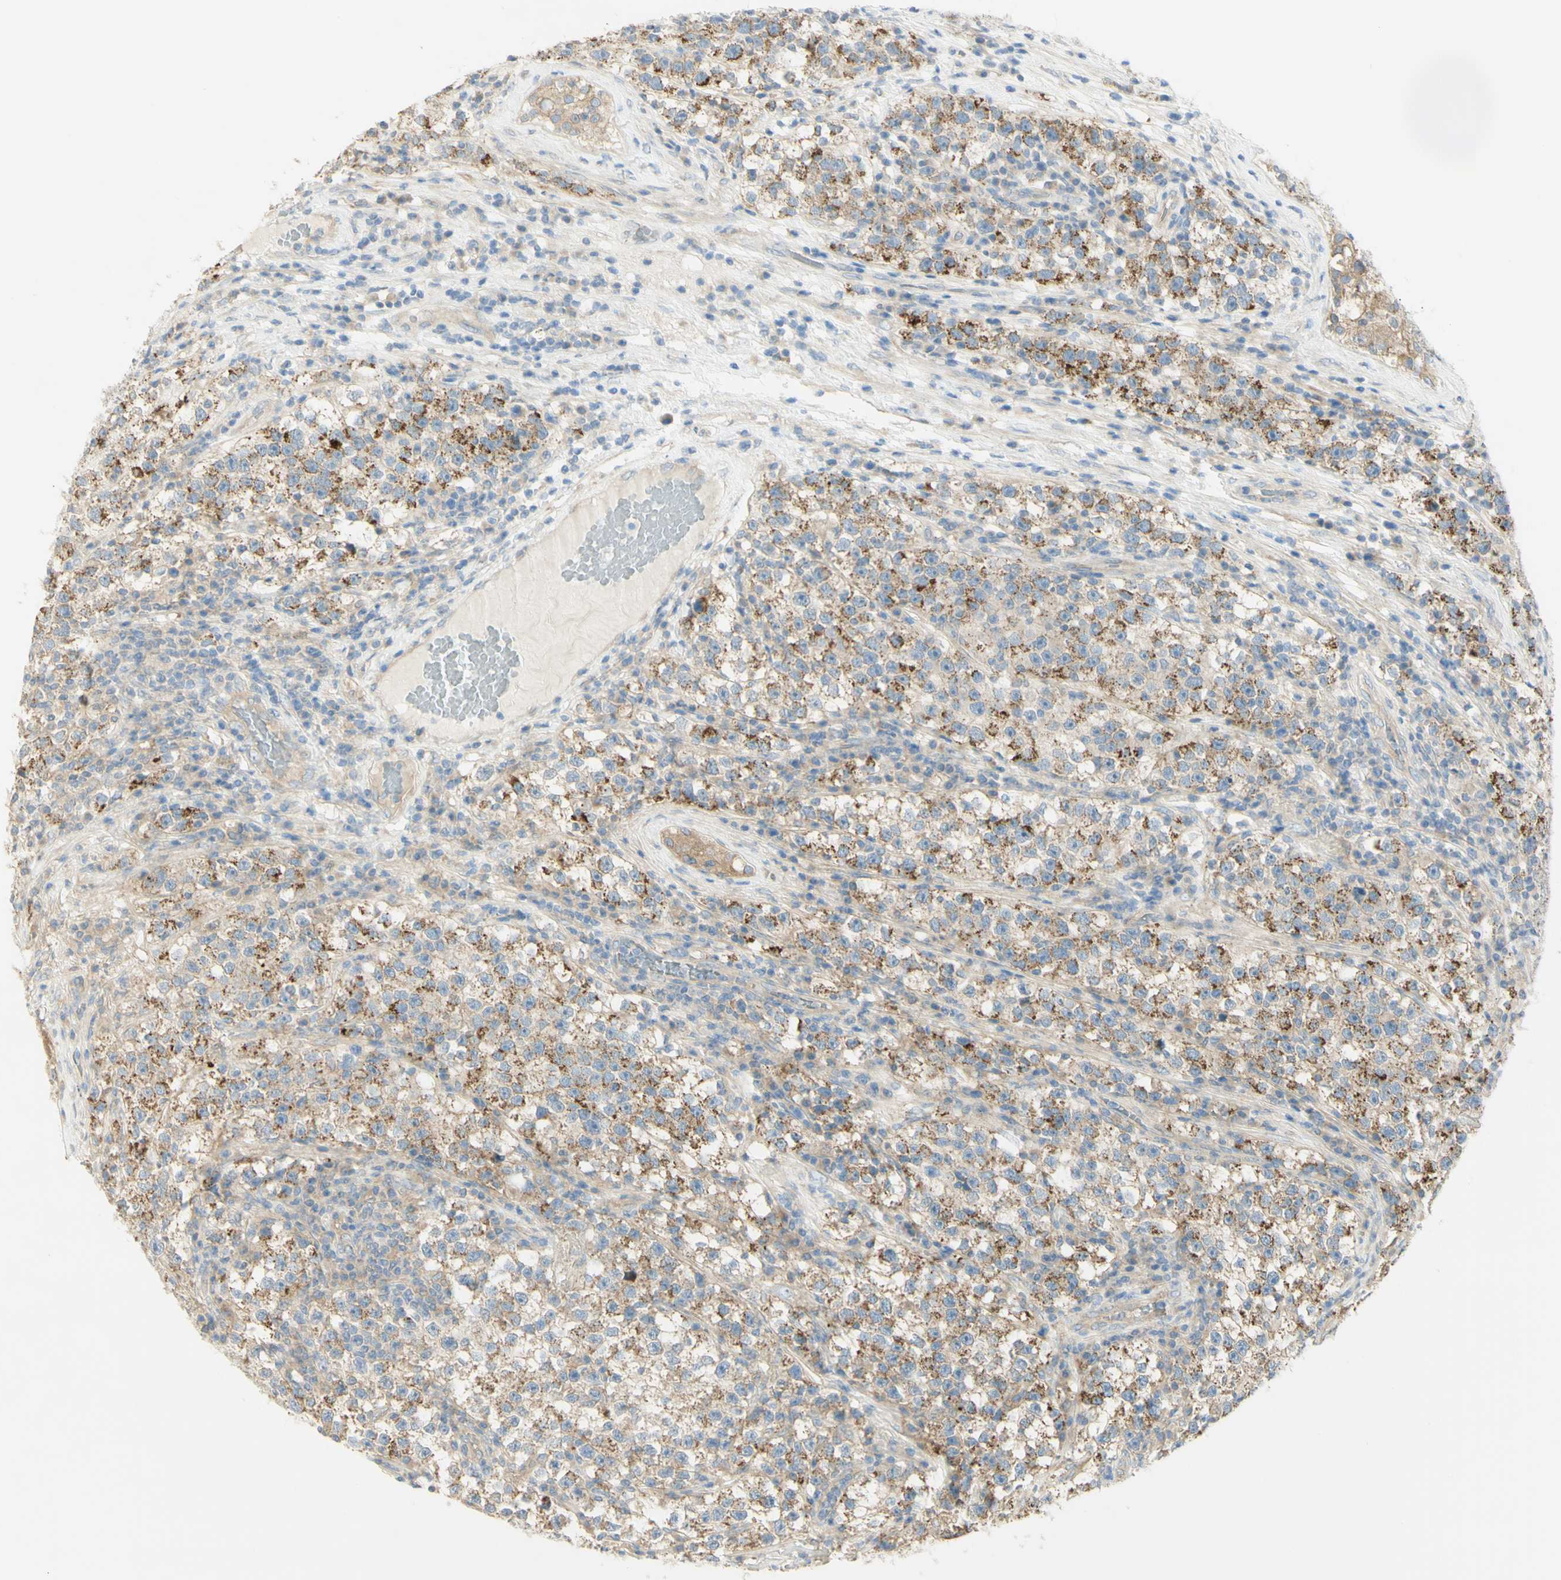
{"staining": {"intensity": "moderate", "quantity": "25%-75%", "location": "cytoplasmic/membranous"}, "tissue": "testis cancer", "cell_type": "Tumor cells", "image_type": "cancer", "snomed": [{"axis": "morphology", "description": "Seminoma, NOS"}, {"axis": "topography", "description": "Testis"}], "caption": "Moderate cytoplasmic/membranous protein expression is identified in approximately 25%-75% of tumor cells in testis cancer.", "gene": "GCNT3", "patient": {"sex": "male", "age": 22}}